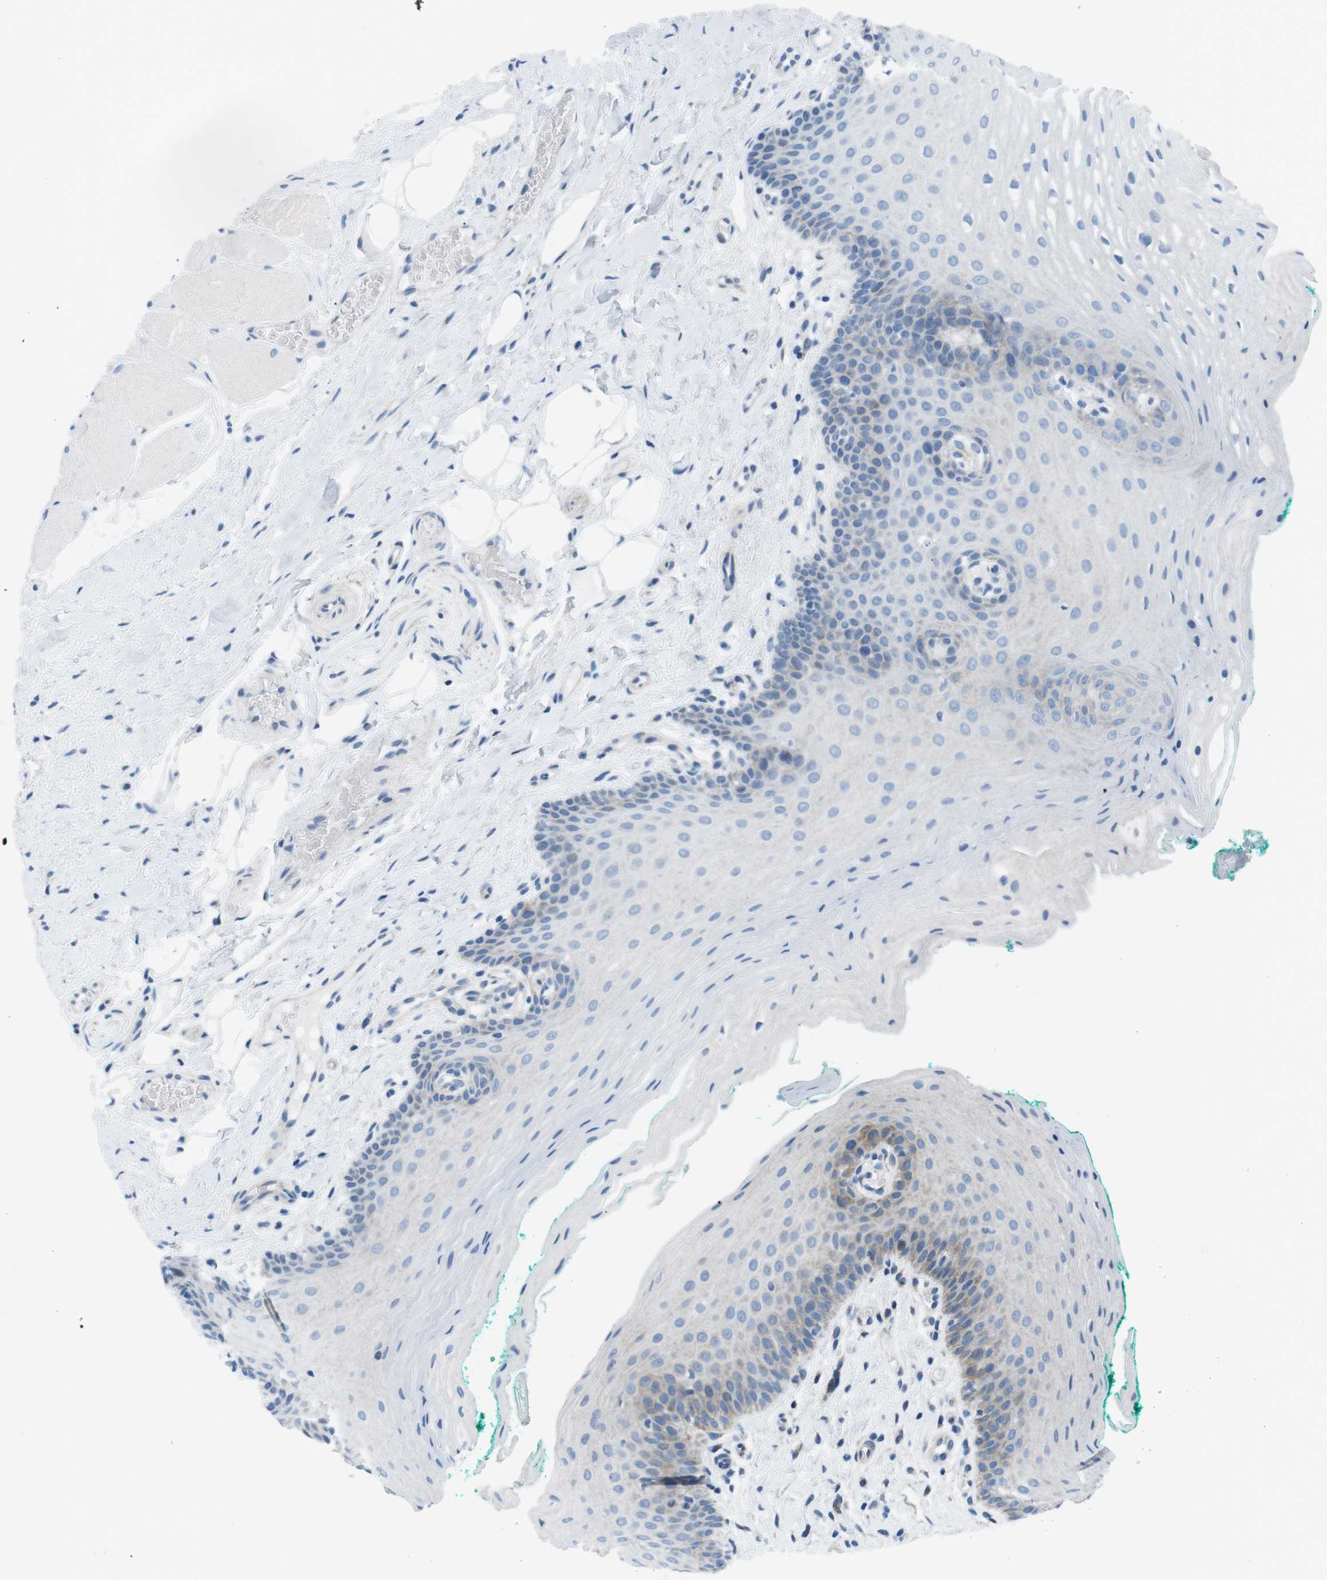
{"staining": {"intensity": "weak", "quantity": "<25%", "location": "cytoplasmic/membranous"}, "tissue": "oral mucosa", "cell_type": "Squamous epithelial cells", "image_type": "normal", "snomed": [{"axis": "morphology", "description": "Normal tissue, NOS"}, {"axis": "topography", "description": "Oral tissue"}], "caption": "This histopathology image is of benign oral mucosa stained with IHC to label a protein in brown with the nuclei are counter-stained blue. There is no expression in squamous epithelial cells. (Stains: DAB (3,3'-diaminobenzidine) IHC with hematoxylin counter stain, Microscopy: brightfield microscopy at high magnification).", "gene": "MUC2", "patient": {"sex": "male", "age": 58}}